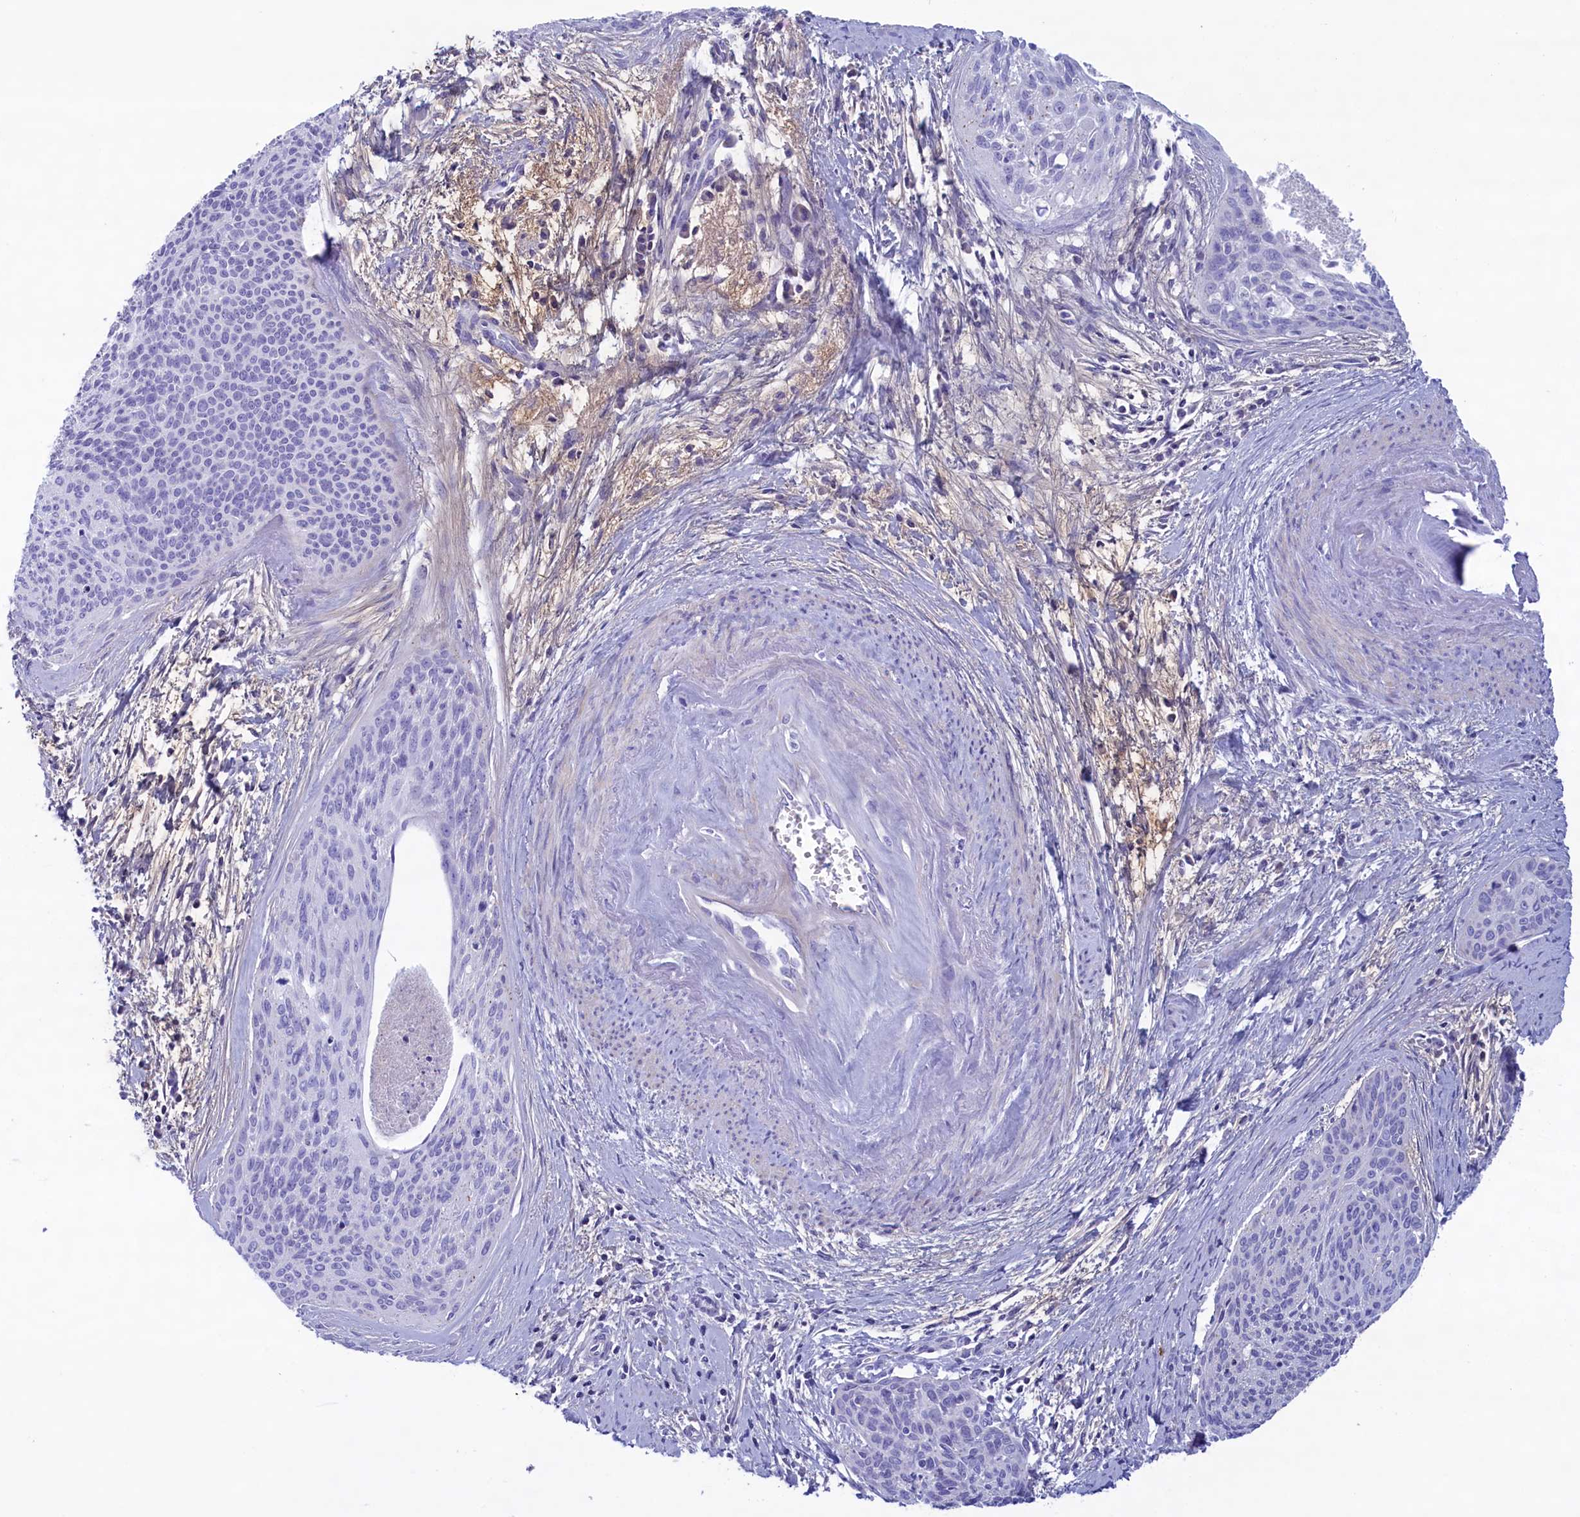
{"staining": {"intensity": "negative", "quantity": "none", "location": "none"}, "tissue": "cervical cancer", "cell_type": "Tumor cells", "image_type": "cancer", "snomed": [{"axis": "morphology", "description": "Squamous cell carcinoma, NOS"}, {"axis": "topography", "description": "Cervix"}], "caption": "An immunohistochemistry image of squamous cell carcinoma (cervical) is shown. There is no staining in tumor cells of squamous cell carcinoma (cervical).", "gene": "MPV17L2", "patient": {"sex": "female", "age": 55}}